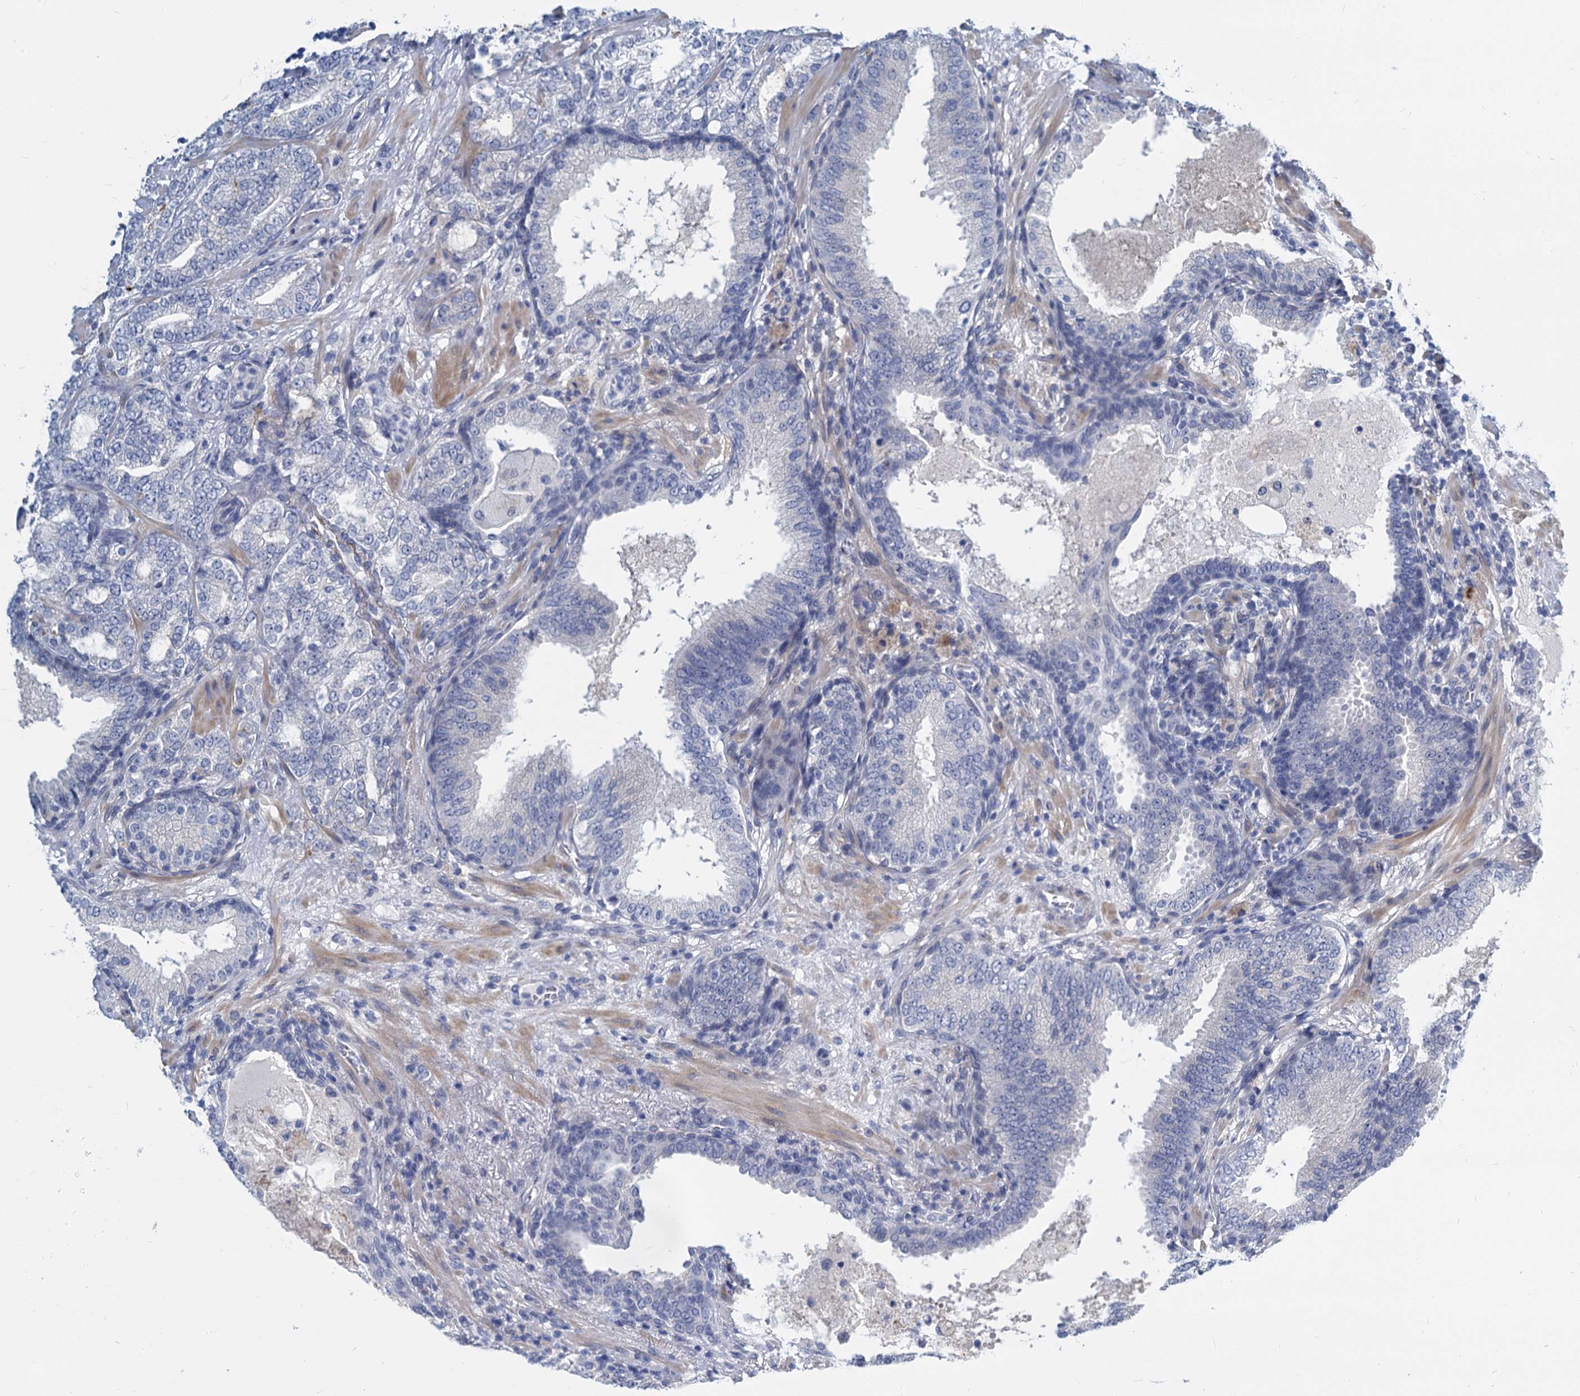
{"staining": {"intensity": "negative", "quantity": "none", "location": "none"}, "tissue": "prostate cancer", "cell_type": "Tumor cells", "image_type": "cancer", "snomed": [{"axis": "morphology", "description": "Adenocarcinoma, High grade"}, {"axis": "topography", "description": "Prostate"}], "caption": "High magnification brightfield microscopy of prostate high-grade adenocarcinoma stained with DAB (brown) and counterstained with hematoxylin (blue): tumor cells show no significant expression.", "gene": "GSTM3", "patient": {"sex": "male", "age": 64}}